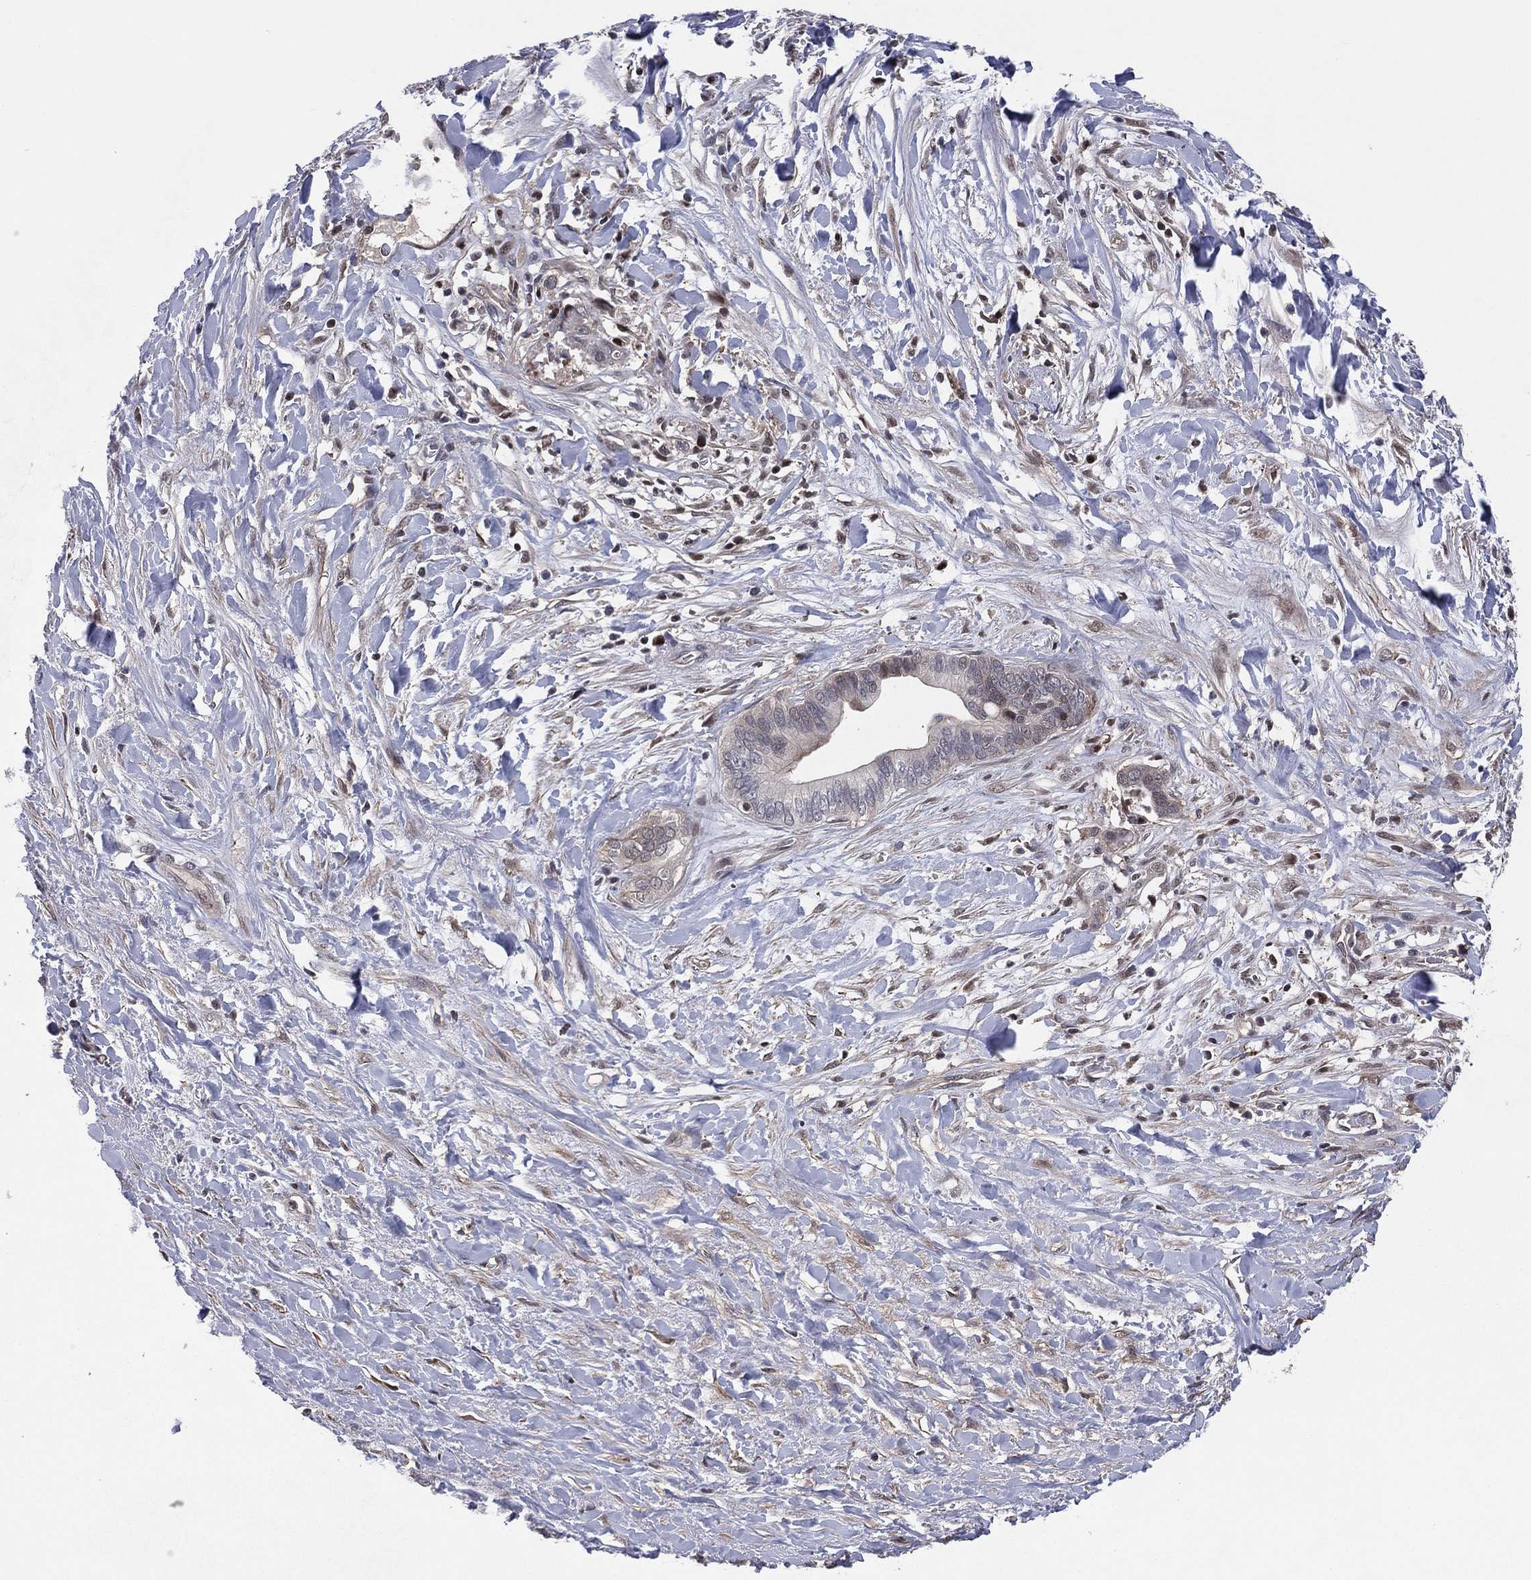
{"staining": {"intensity": "negative", "quantity": "none", "location": "none"}, "tissue": "liver cancer", "cell_type": "Tumor cells", "image_type": "cancer", "snomed": [{"axis": "morphology", "description": "Cholangiocarcinoma"}, {"axis": "topography", "description": "Liver"}], "caption": "Tumor cells are negative for protein expression in human liver cancer.", "gene": "ICOSLG", "patient": {"sex": "female", "age": 79}}